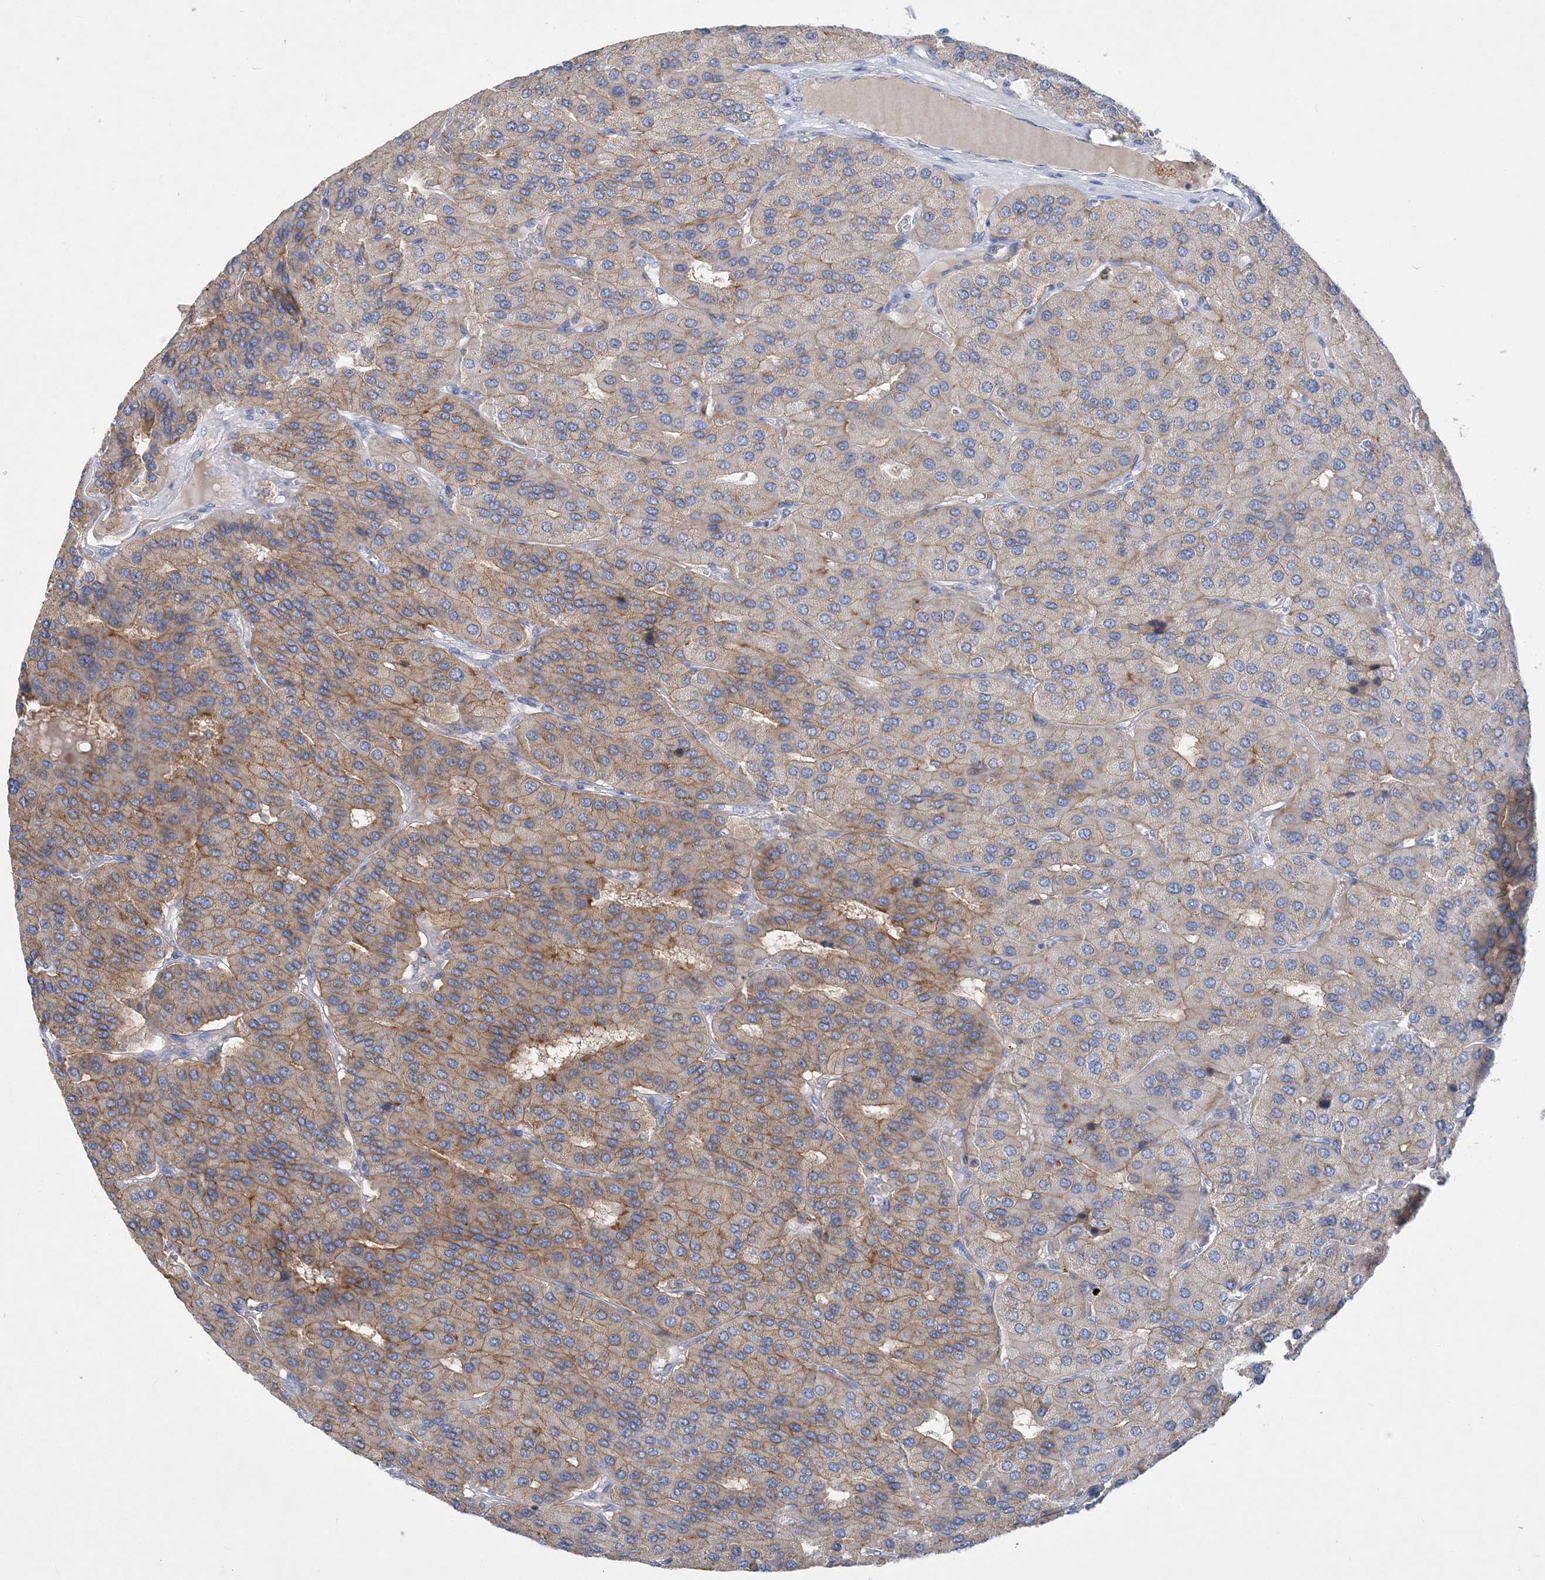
{"staining": {"intensity": "moderate", "quantity": "25%-75%", "location": "cytoplasmic/membranous"}, "tissue": "parathyroid gland", "cell_type": "Glandular cells", "image_type": "normal", "snomed": [{"axis": "morphology", "description": "Normal tissue, NOS"}, {"axis": "morphology", "description": "Adenoma, NOS"}, {"axis": "topography", "description": "Parathyroid gland"}], "caption": "About 25%-75% of glandular cells in normal human parathyroid gland show moderate cytoplasmic/membranous protein positivity as visualized by brown immunohistochemical staining.", "gene": "GRINA", "patient": {"sex": "female", "age": 86}}